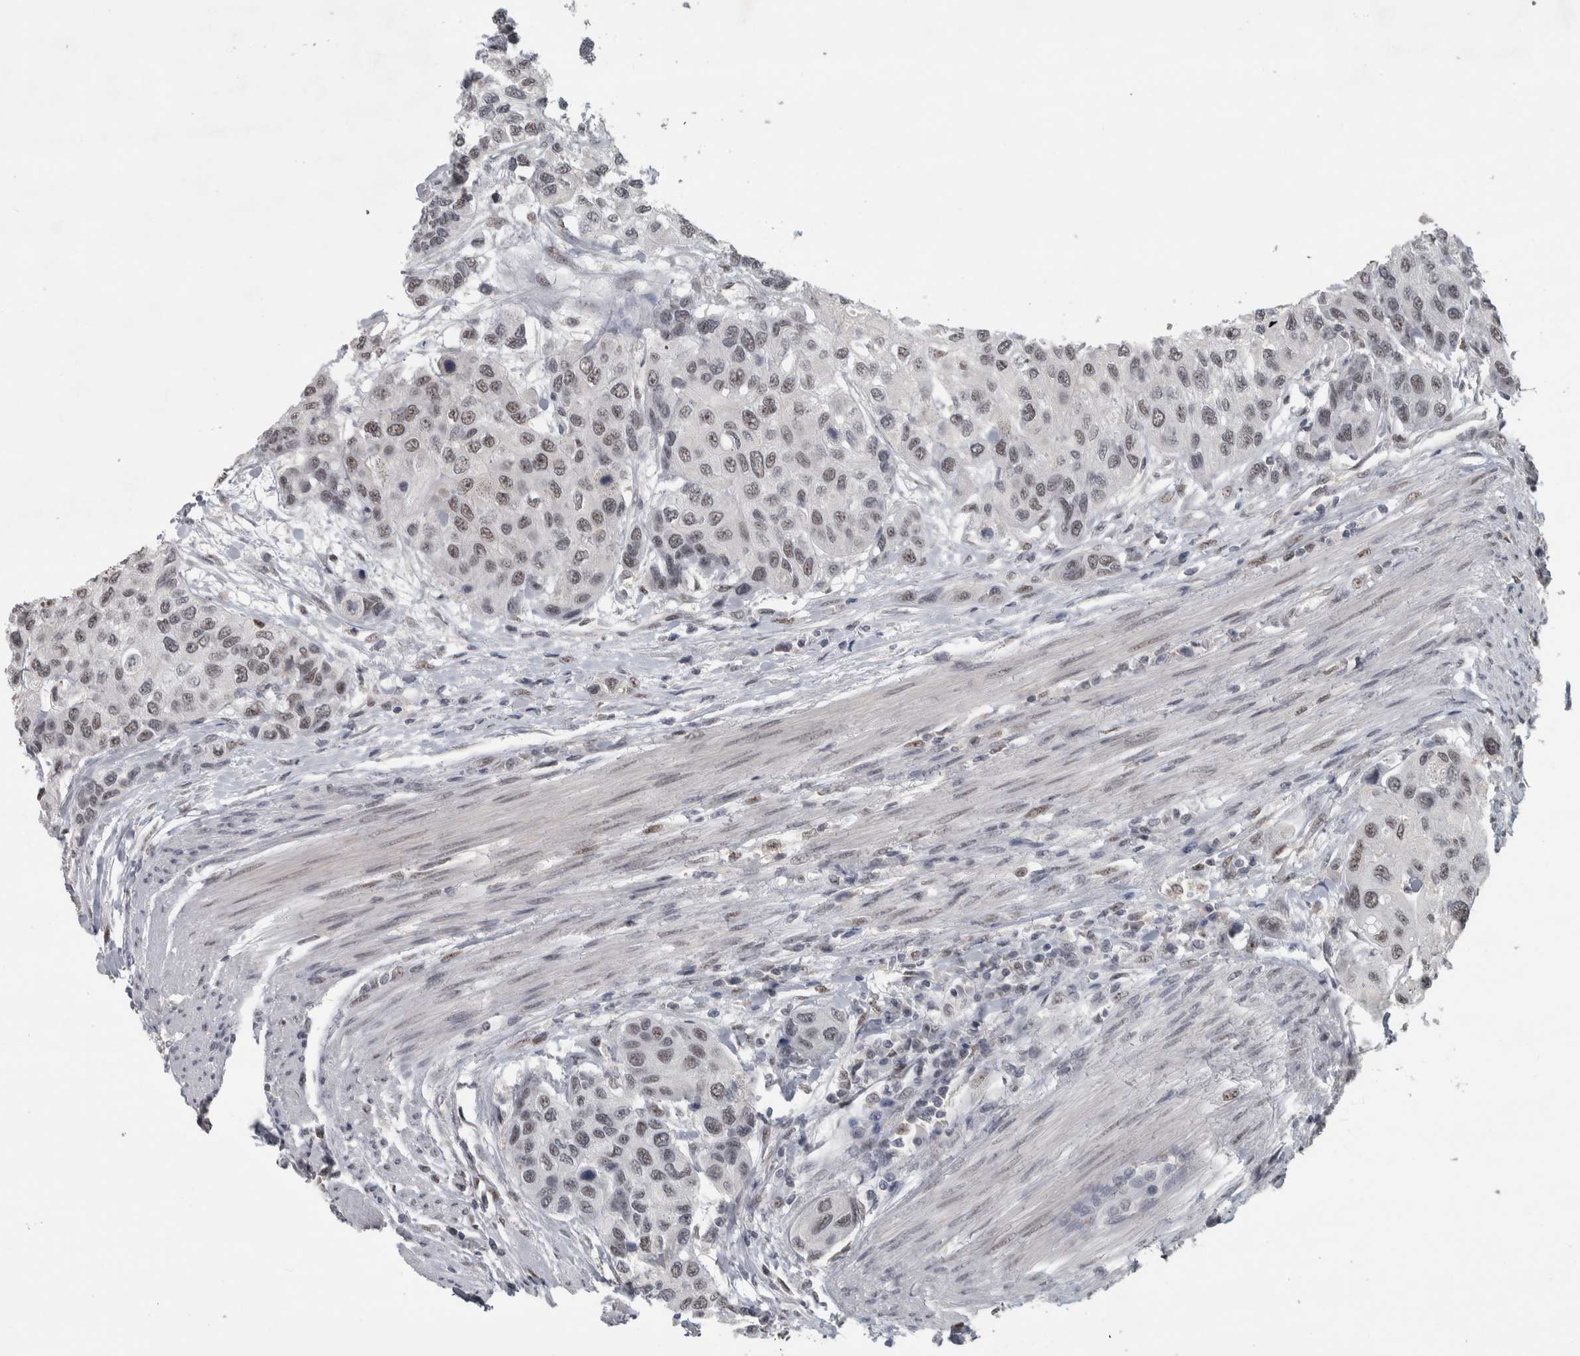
{"staining": {"intensity": "weak", "quantity": ">75%", "location": "nuclear"}, "tissue": "urothelial cancer", "cell_type": "Tumor cells", "image_type": "cancer", "snomed": [{"axis": "morphology", "description": "Urothelial carcinoma, High grade"}, {"axis": "topography", "description": "Urinary bladder"}], "caption": "This is a micrograph of immunohistochemistry (IHC) staining of urothelial cancer, which shows weak expression in the nuclear of tumor cells.", "gene": "DDX42", "patient": {"sex": "female", "age": 56}}